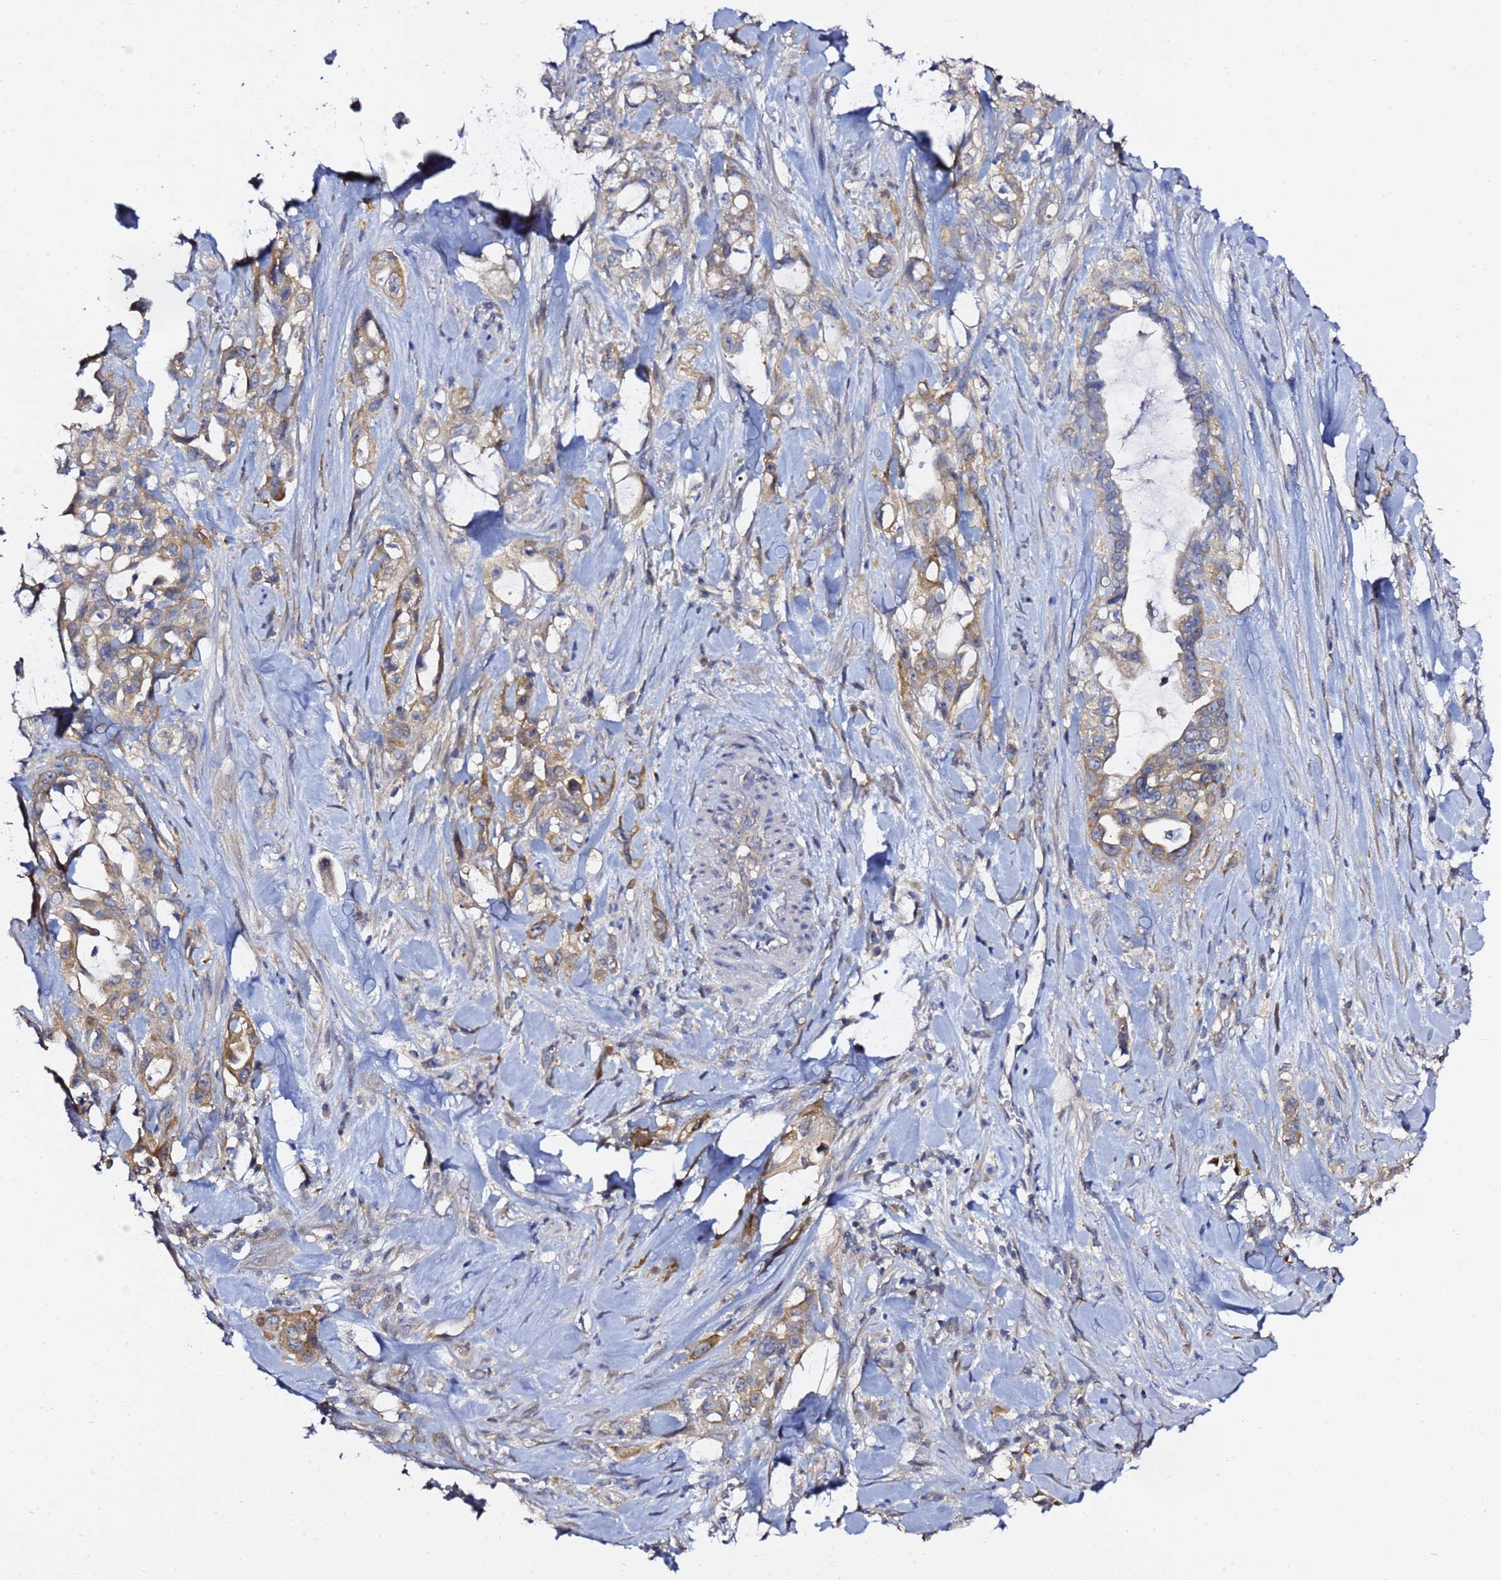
{"staining": {"intensity": "moderate", "quantity": ">75%", "location": "cytoplasmic/membranous"}, "tissue": "pancreatic cancer", "cell_type": "Tumor cells", "image_type": "cancer", "snomed": [{"axis": "morphology", "description": "Adenocarcinoma, NOS"}, {"axis": "topography", "description": "Pancreas"}], "caption": "Immunohistochemistry (IHC) (DAB) staining of pancreatic cancer reveals moderate cytoplasmic/membranous protein positivity in about >75% of tumor cells.", "gene": "LENG1", "patient": {"sex": "female", "age": 61}}